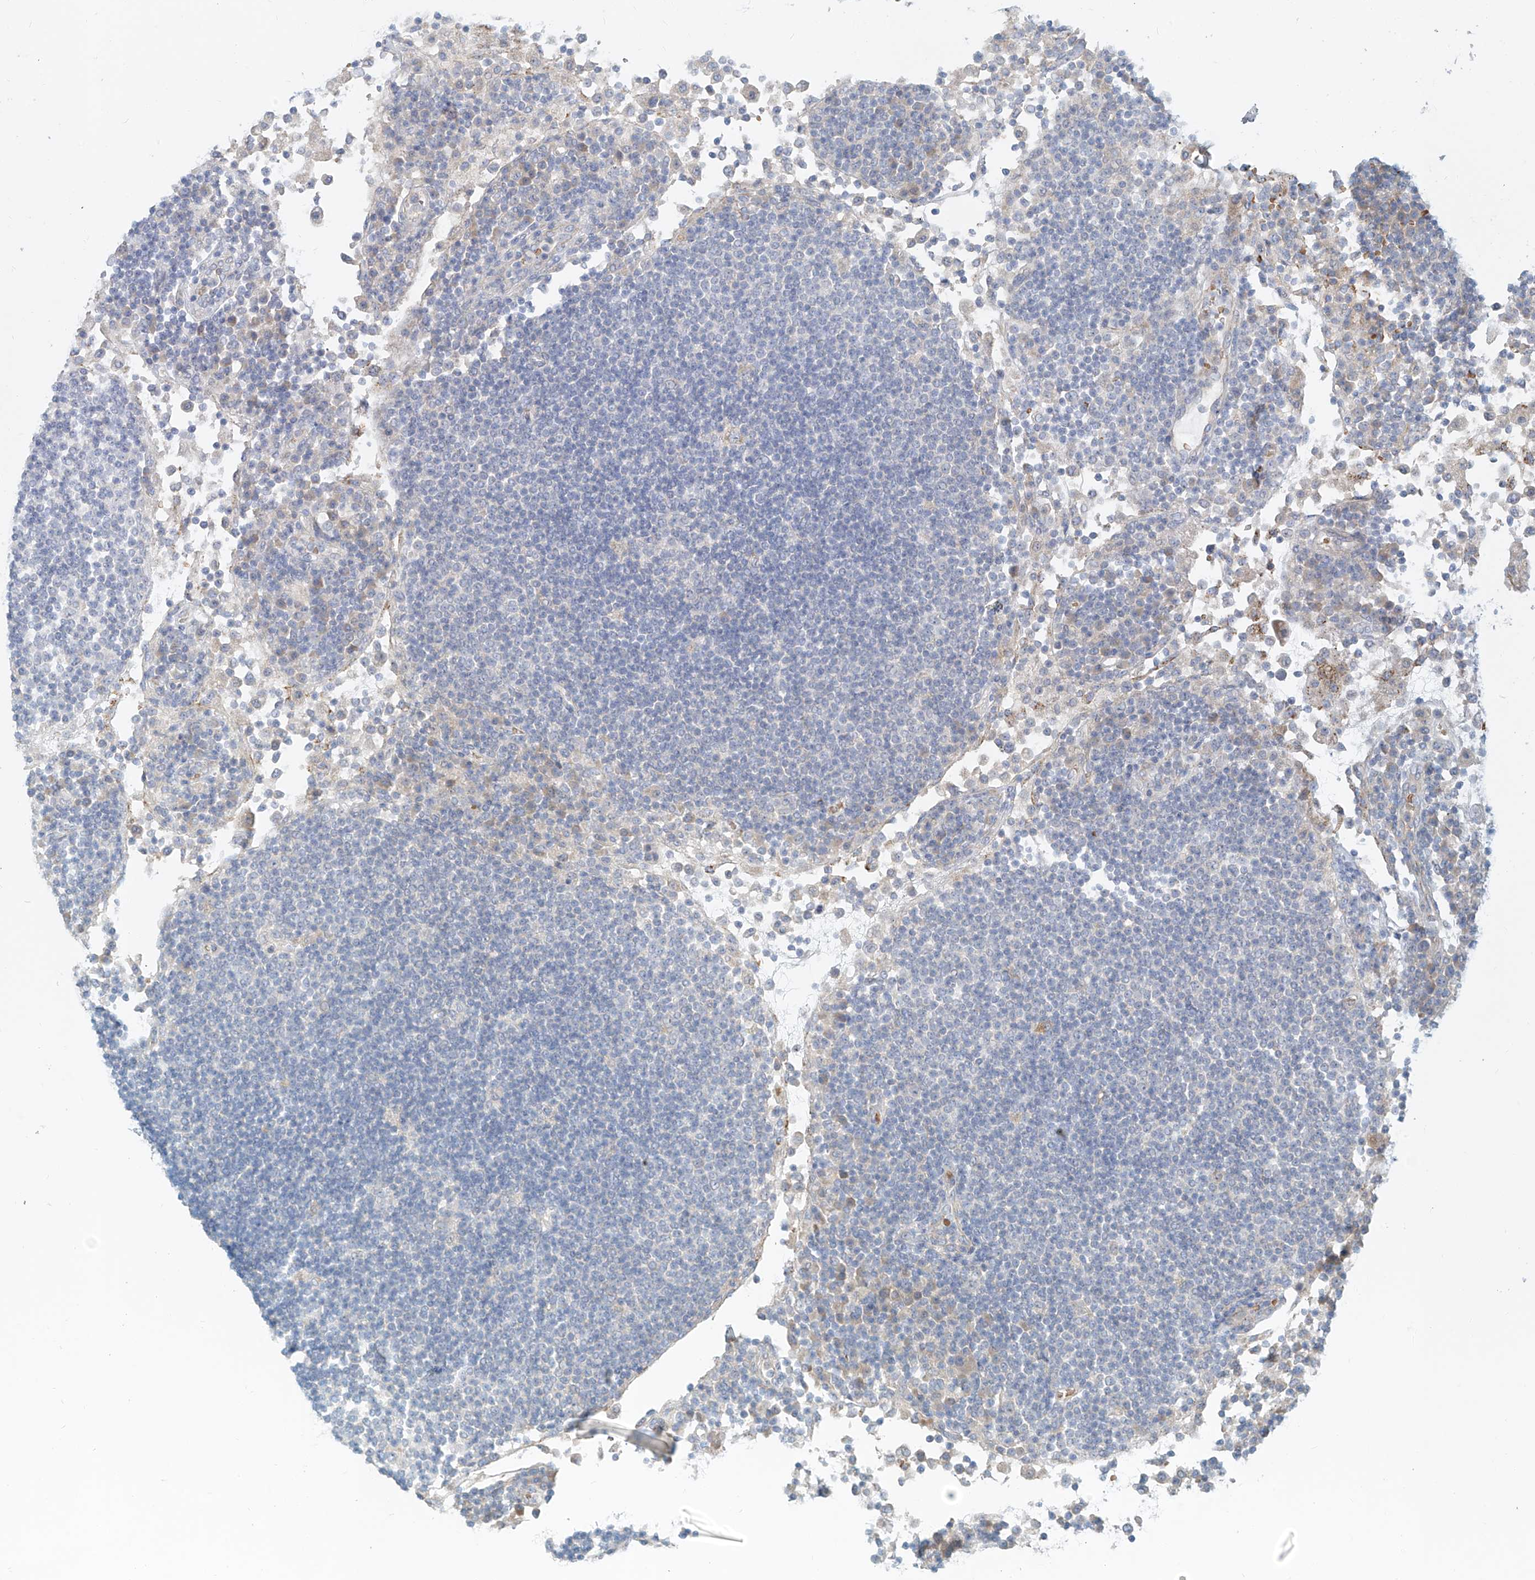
{"staining": {"intensity": "negative", "quantity": "none", "location": "none"}, "tissue": "lymph node", "cell_type": "Germinal center cells", "image_type": "normal", "snomed": [{"axis": "morphology", "description": "Normal tissue, NOS"}, {"axis": "topography", "description": "Lymph node"}], "caption": "IHC of normal lymph node demonstrates no staining in germinal center cells.", "gene": "SYTL3", "patient": {"sex": "female", "age": 53}}